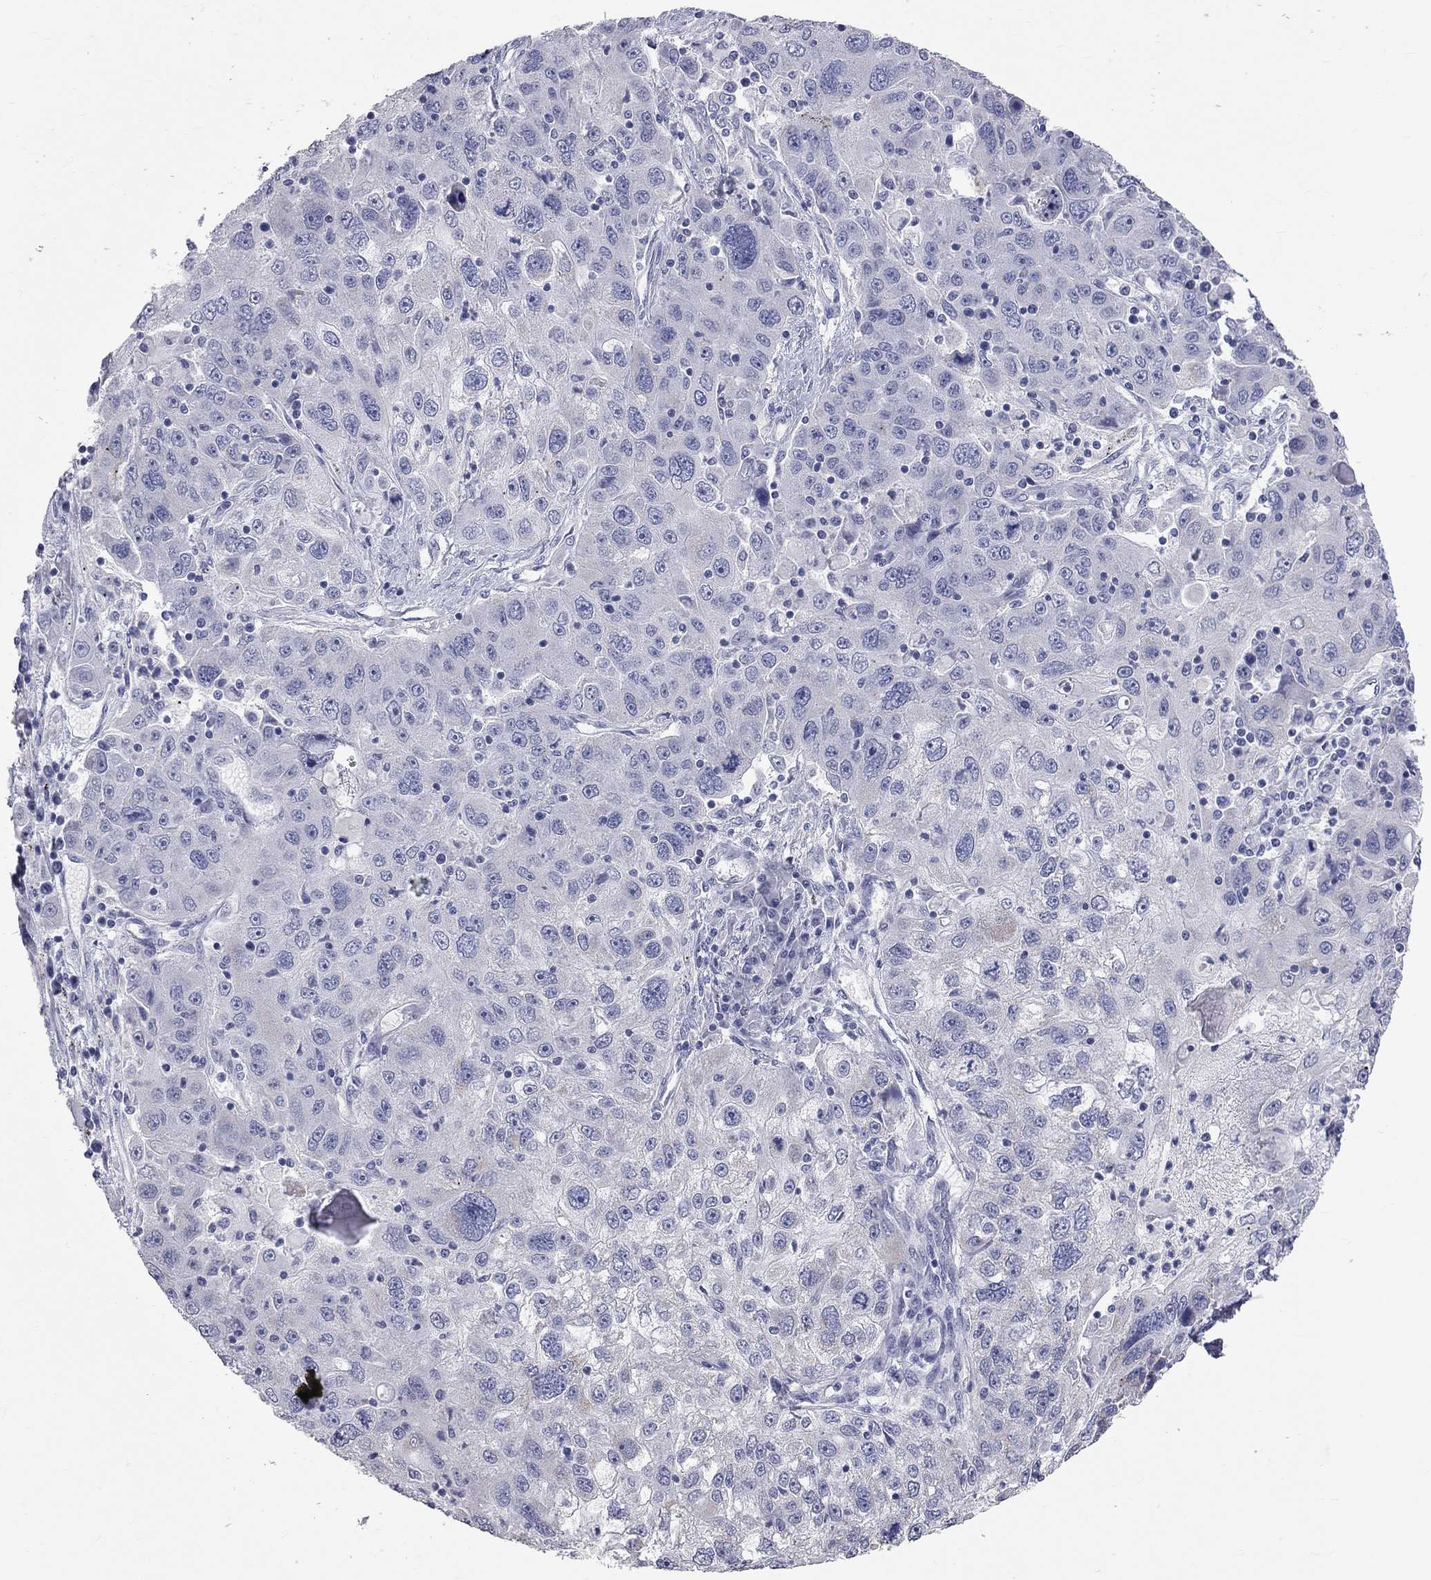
{"staining": {"intensity": "negative", "quantity": "none", "location": "none"}, "tissue": "stomach cancer", "cell_type": "Tumor cells", "image_type": "cancer", "snomed": [{"axis": "morphology", "description": "Adenocarcinoma, NOS"}, {"axis": "topography", "description": "Stomach"}], "caption": "This histopathology image is of adenocarcinoma (stomach) stained with immunohistochemistry to label a protein in brown with the nuclei are counter-stained blue. There is no expression in tumor cells.", "gene": "OPRK1", "patient": {"sex": "male", "age": 56}}